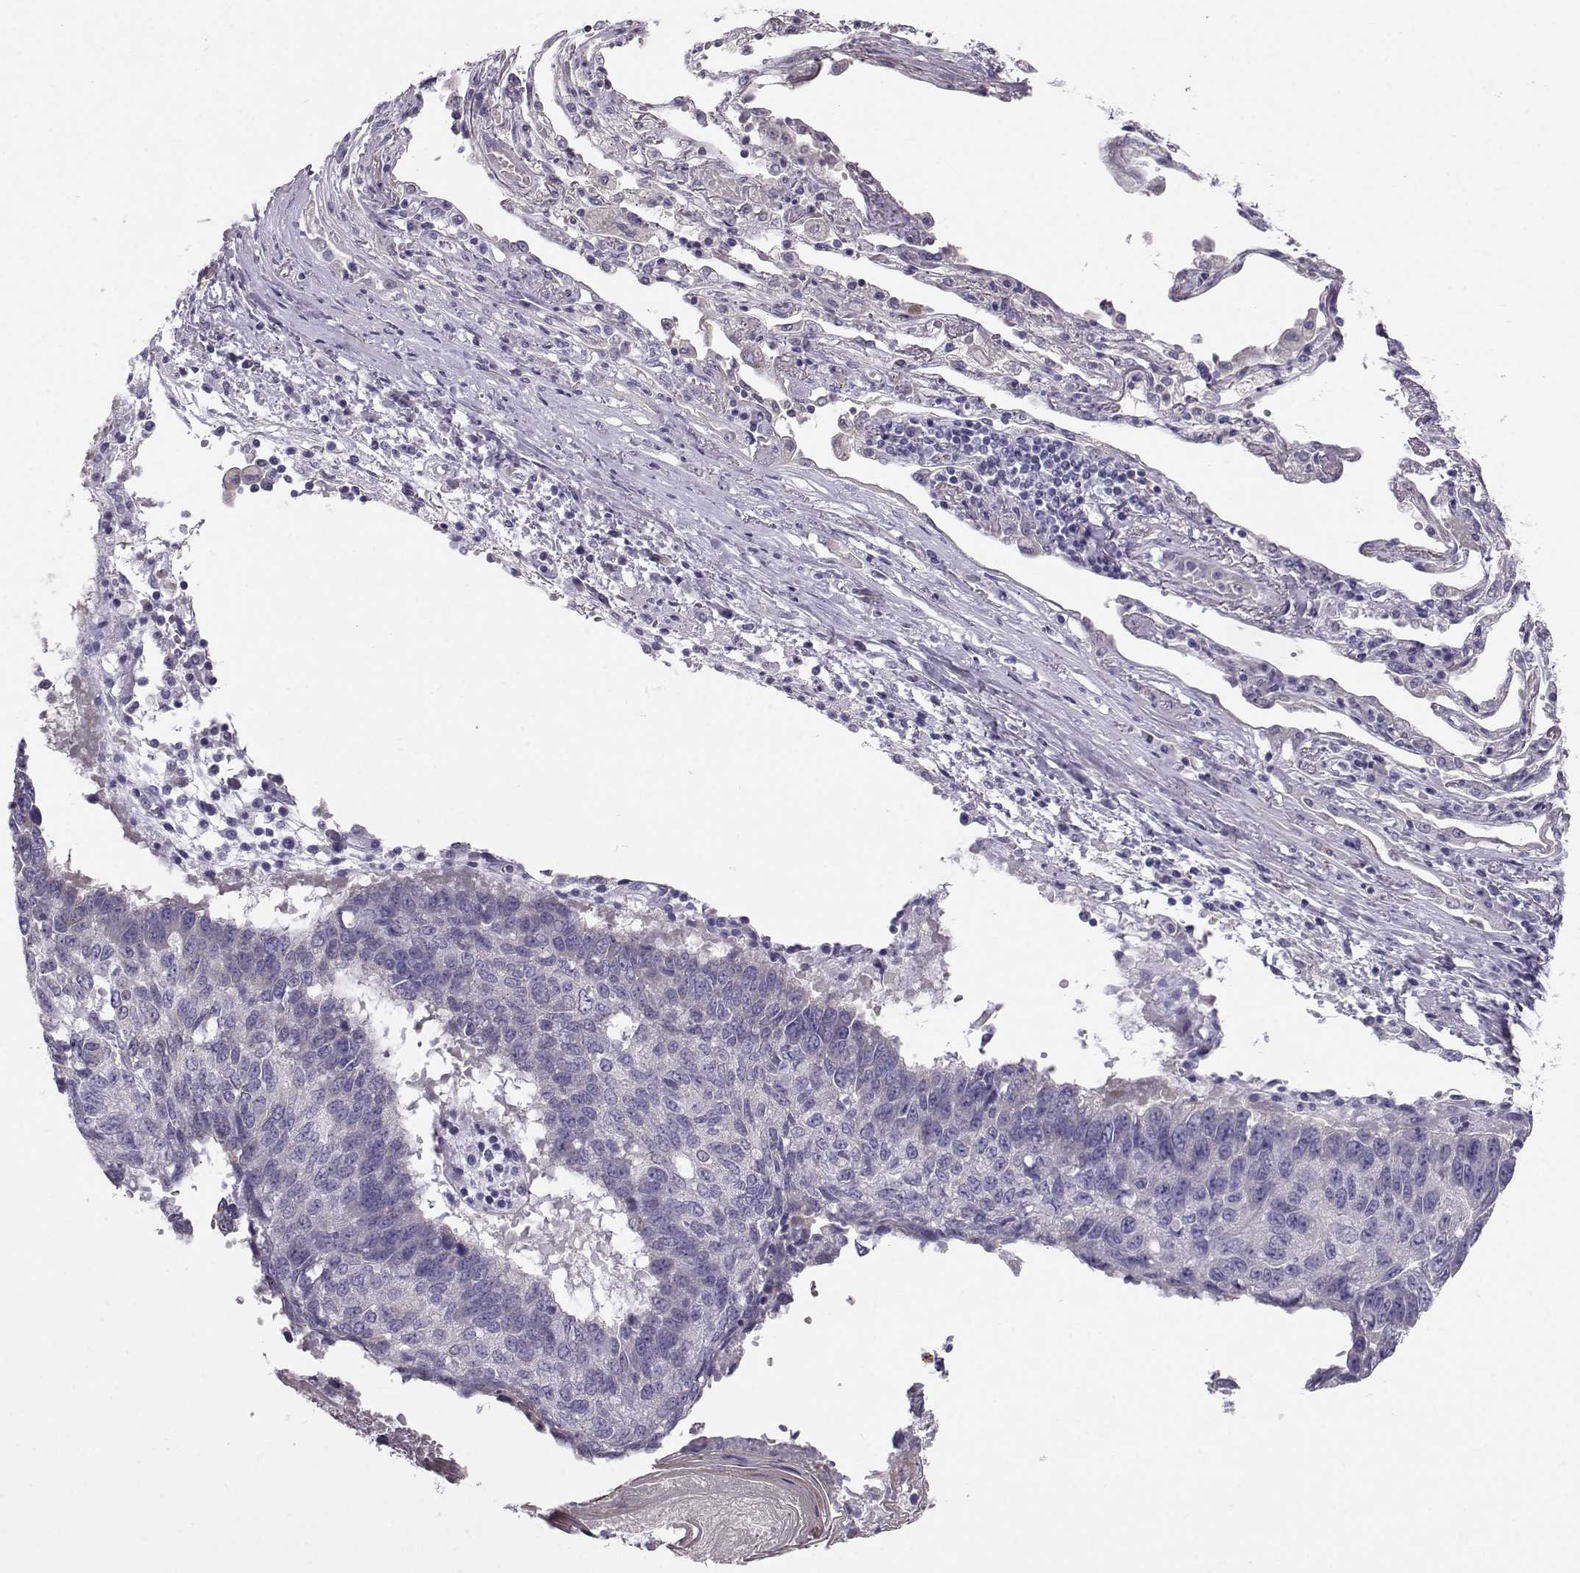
{"staining": {"intensity": "negative", "quantity": "none", "location": "none"}, "tissue": "lung cancer", "cell_type": "Tumor cells", "image_type": "cancer", "snomed": [{"axis": "morphology", "description": "Squamous cell carcinoma, NOS"}, {"axis": "topography", "description": "Lung"}], "caption": "Photomicrograph shows no significant protein staining in tumor cells of lung cancer (squamous cell carcinoma).", "gene": "GPR26", "patient": {"sex": "male", "age": 73}}